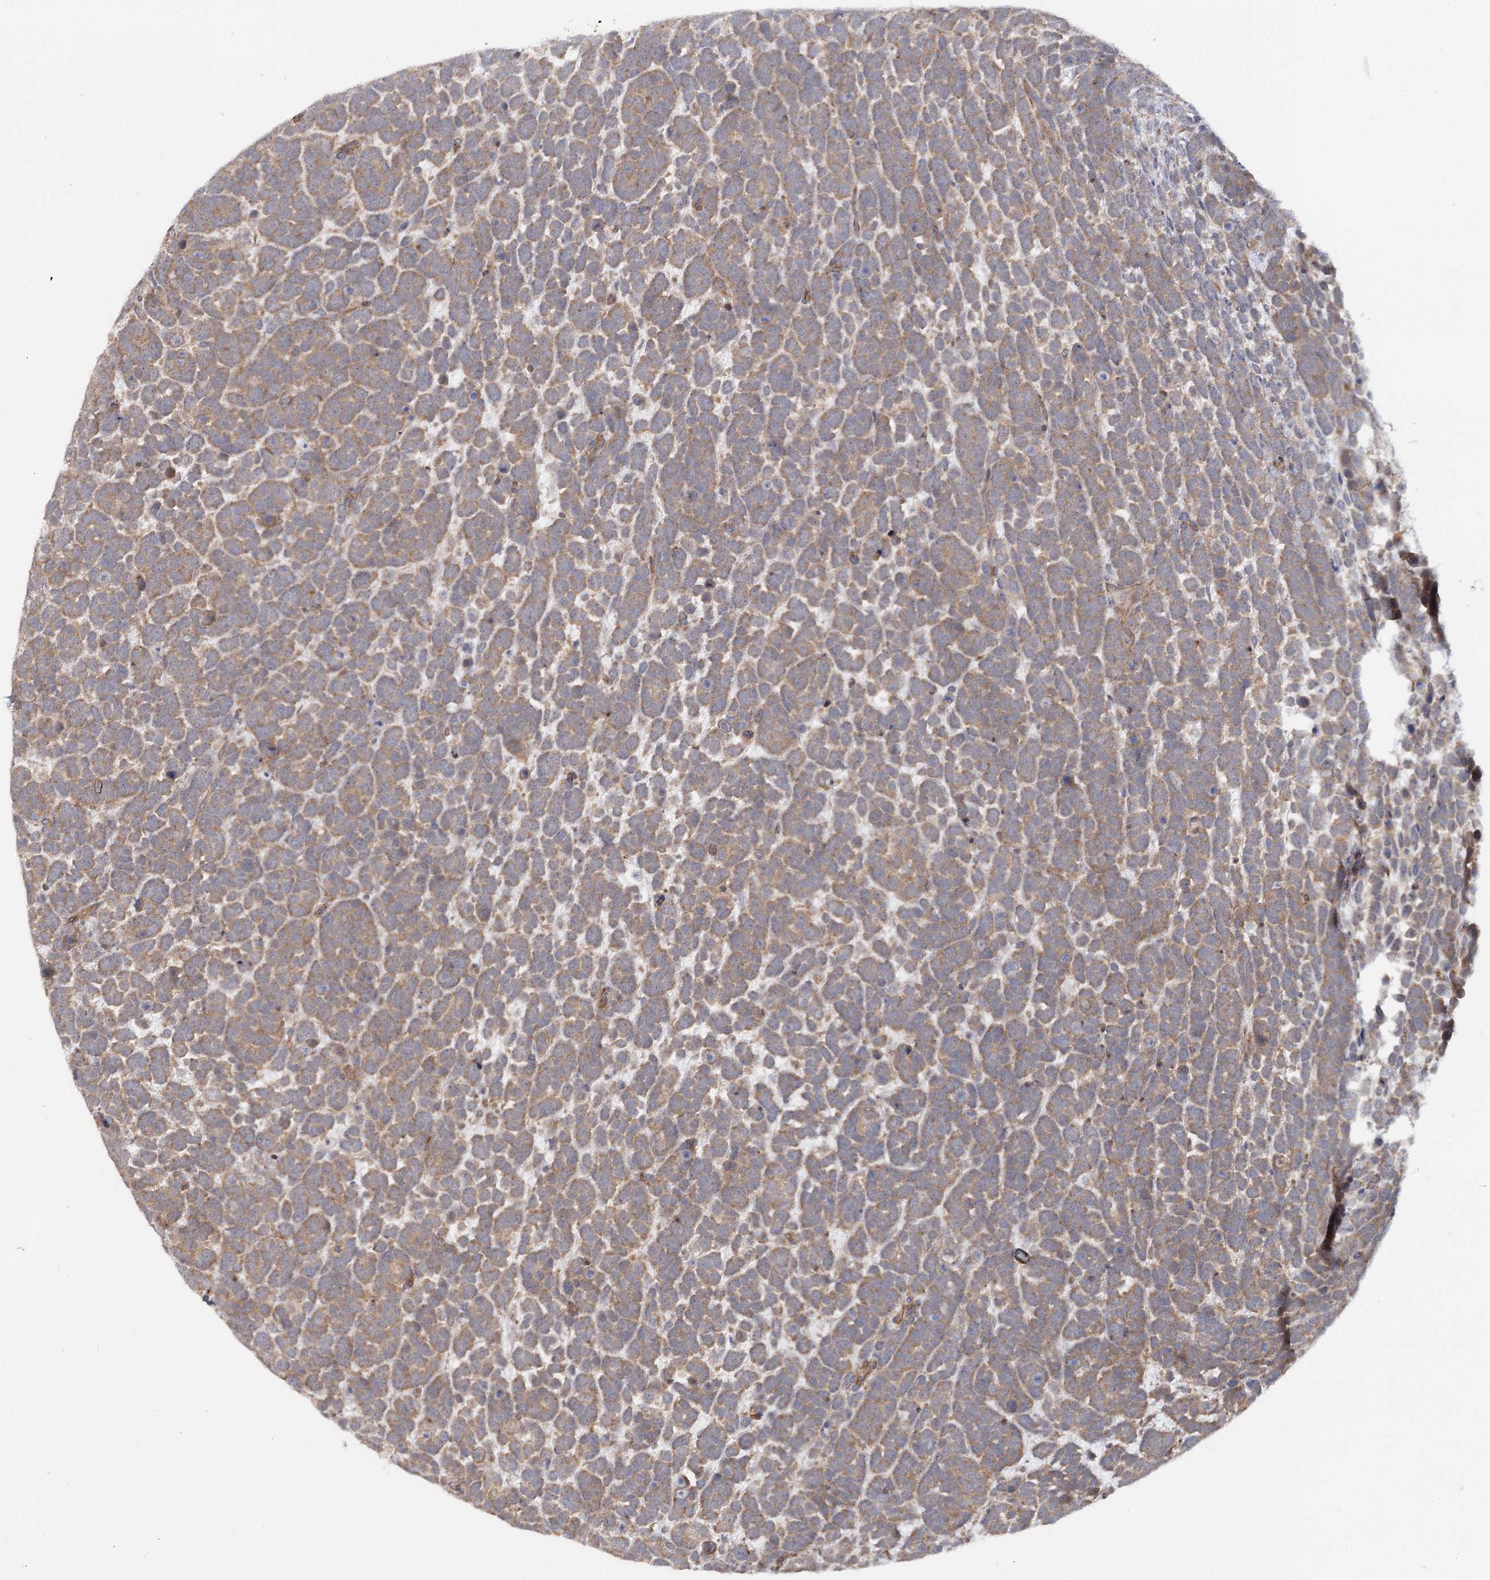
{"staining": {"intensity": "moderate", "quantity": ">75%", "location": "cytoplasmic/membranous"}, "tissue": "urothelial cancer", "cell_type": "Tumor cells", "image_type": "cancer", "snomed": [{"axis": "morphology", "description": "Urothelial carcinoma, High grade"}, {"axis": "topography", "description": "Urinary bladder"}], "caption": "About >75% of tumor cells in human urothelial cancer demonstrate moderate cytoplasmic/membranous protein positivity as visualized by brown immunohistochemical staining.", "gene": "TBC1D9B", "patient": {"sex": "female", "age": 82}}